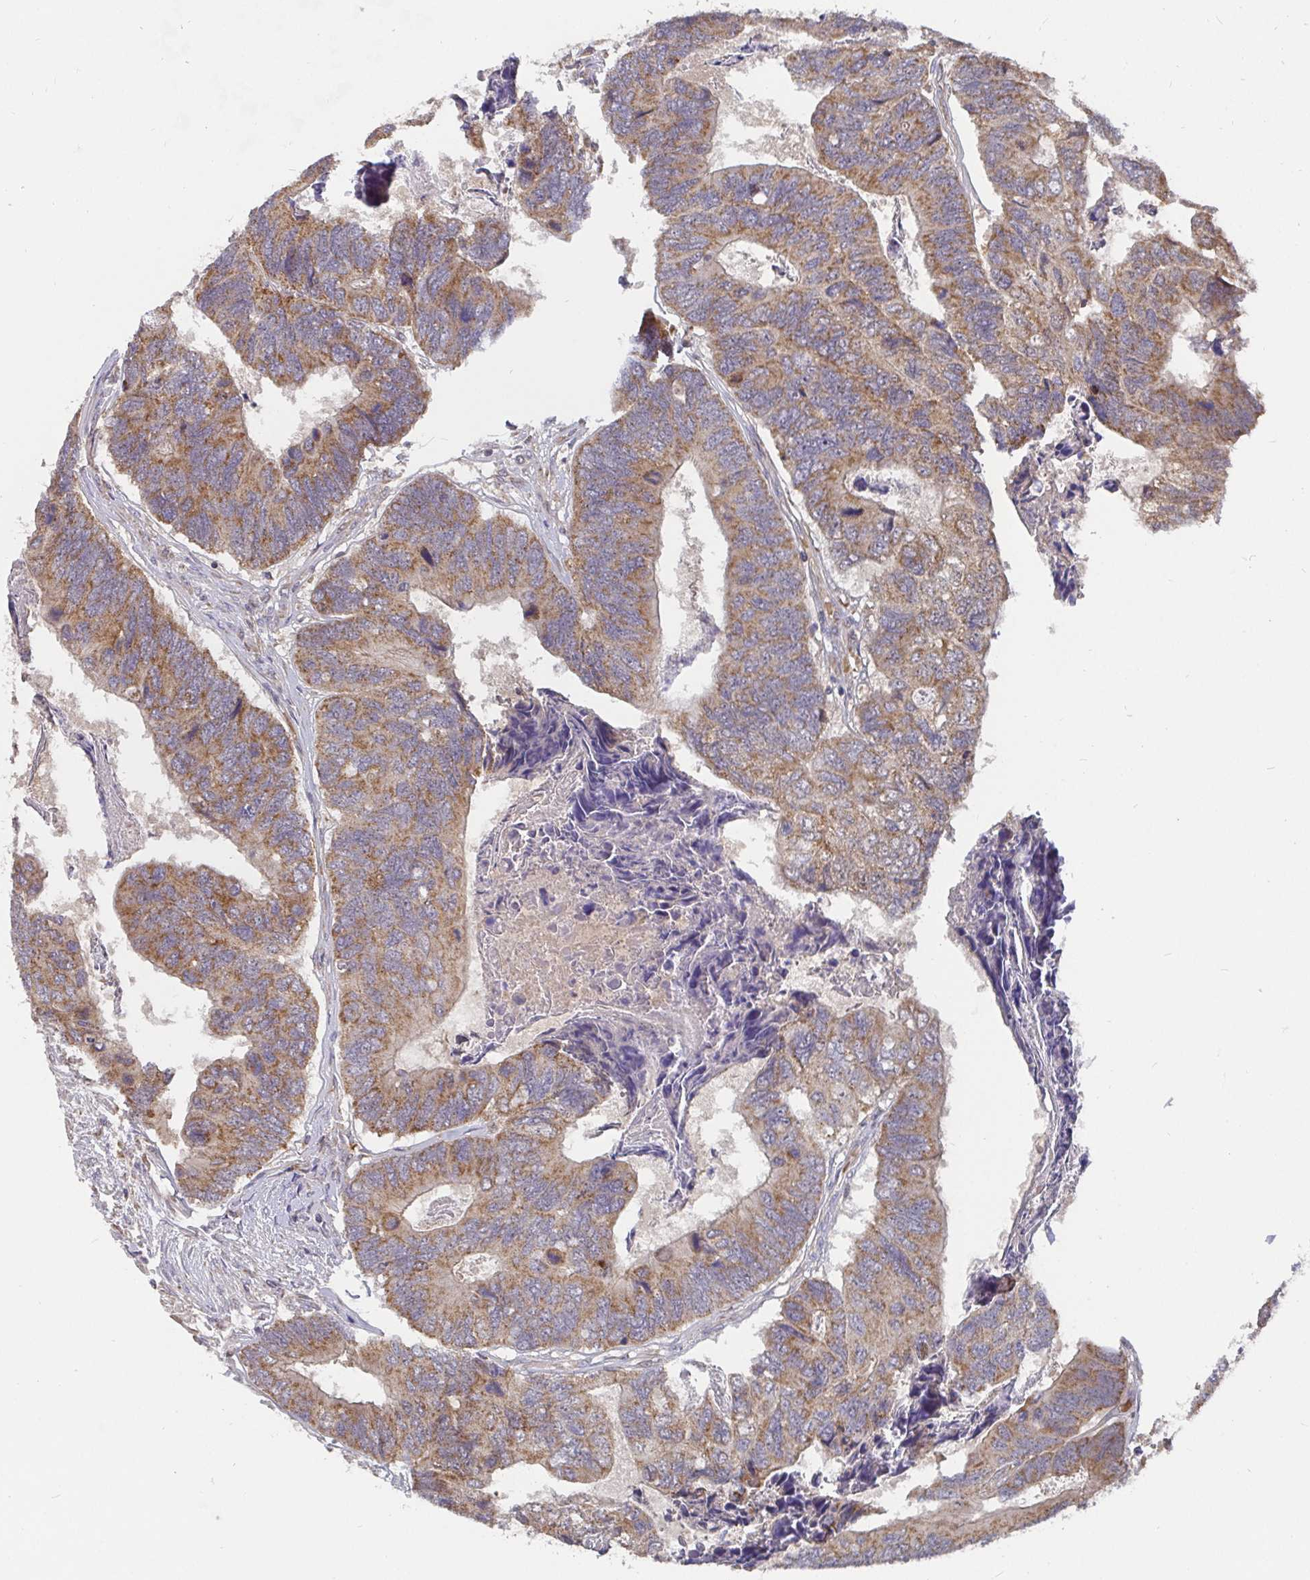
{"staining": {"intensity": "moderate", "quantity": ">75%", "location": "cytoplasmic/membranous"}, "tissue": "colorectal cancer", "cell_type": "Tumor cells", "image_type": "cancer", "snomed": [{"axis": "morphology", "description": "Adenocarcinoma, NOS"}, {"axis": "topography", "description": "Colon"}], "caption": "The photomicrograph shows staining of colorectal cancer, revealing moderate cytoplasmic/membranous protein expression (brown color) within tumor cells.", "gene": "PDF", "patient": {"sex": "female", "age": 67}}